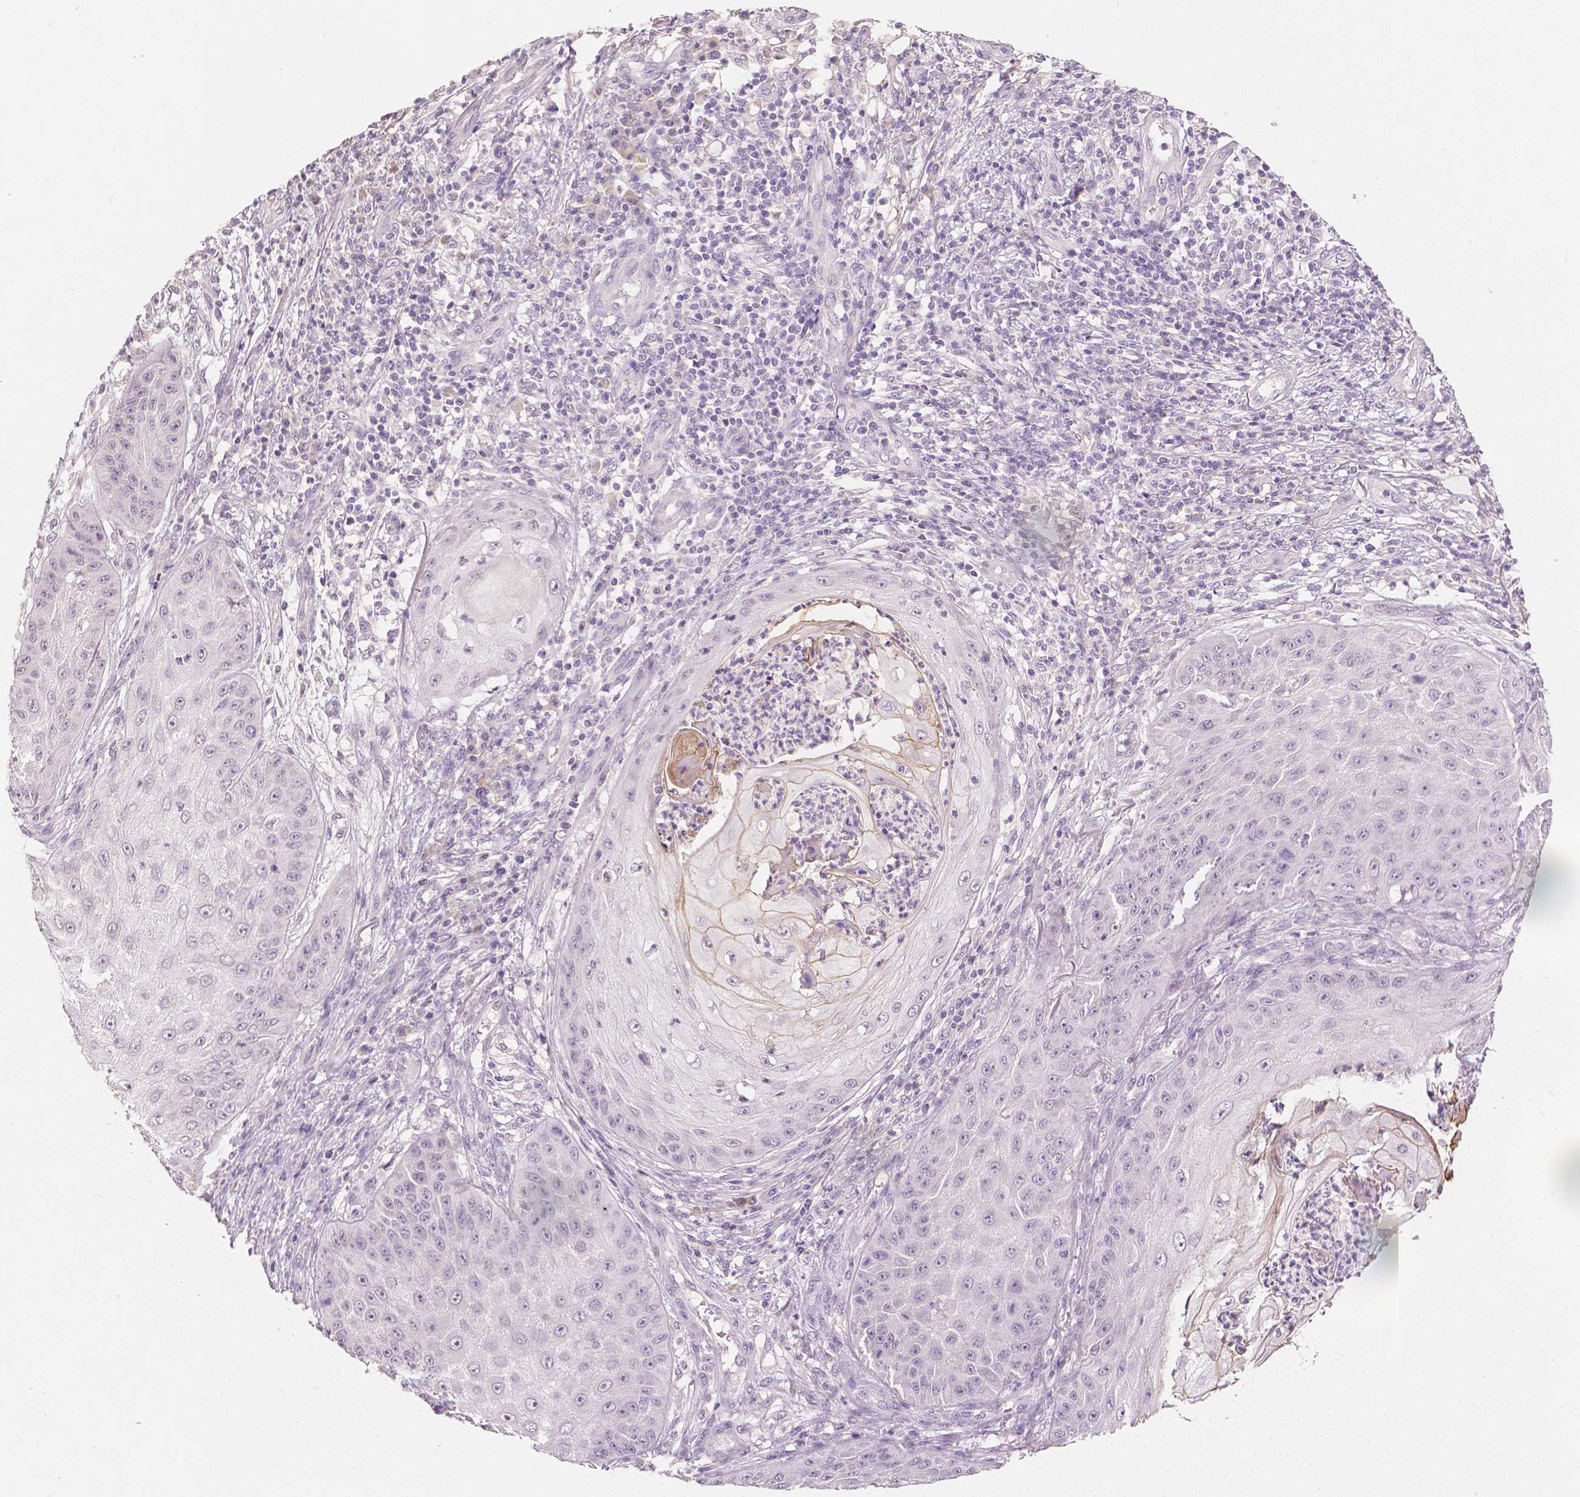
{"staining": {"intensity": "moderate", "quantity": "<25%", "location": "cytoplasmic/membranous"}, "tissue": "skin cancer", "cell_type": "Tumor cells", "image_type": "cancer", "snomed": [{"axis": "morphology", "description": "Squamous cell carcinoma, NOS"}, {"axis": "topography", "description": "Skin"}], "caption": "Skin cancer (squamous cell carcinoma) stained with a protein marker exhibits moderate staining in tumor cells.", "gene": "TGM1", "patient": {"sex": "male", "age": 70}}